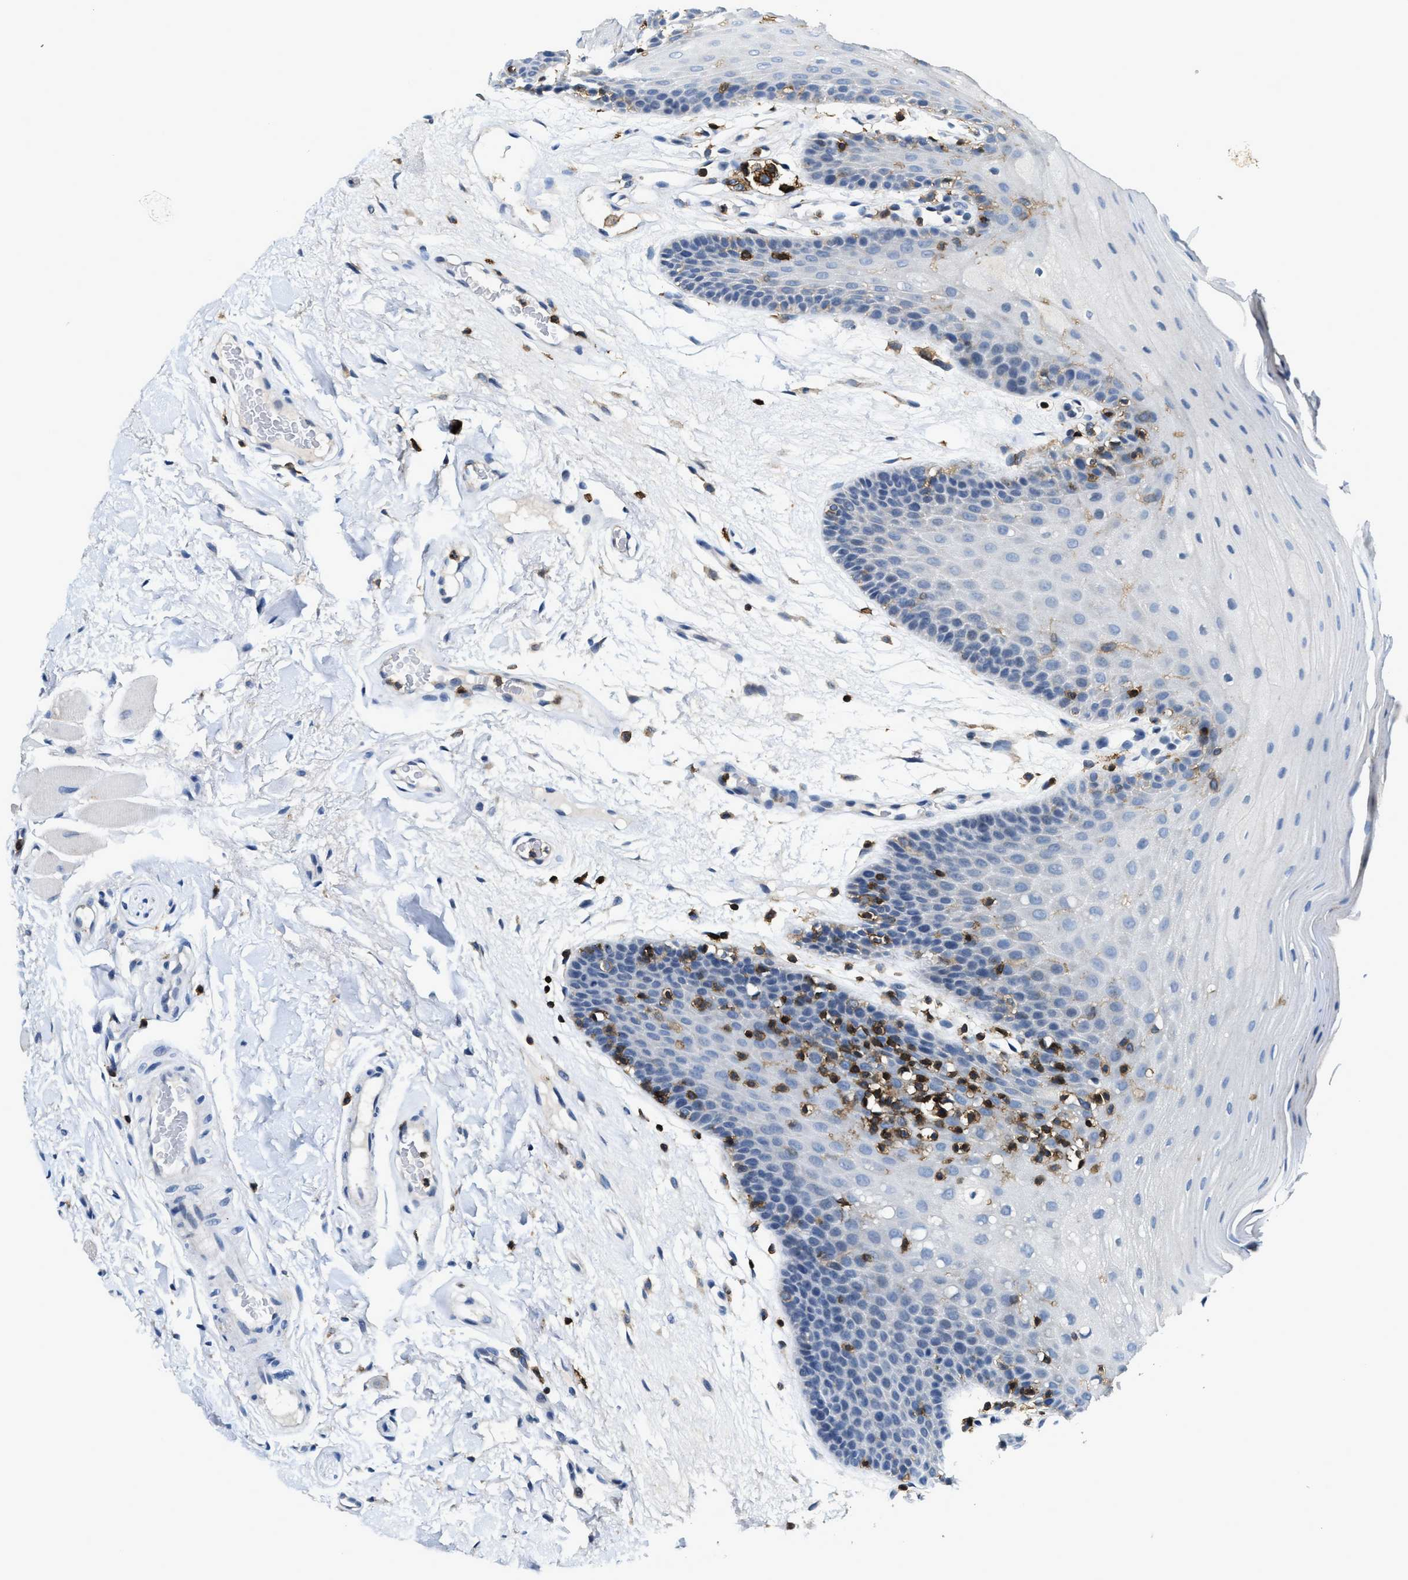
{"staining": {"intensity": "negative", "quantity": "none", "location": "none"}, "tissue": "oral mucosa", "cell_type": "Squamous epithelial cells", "image_type": "normal", "snomed": [{"axis": "morphology", "description": "Normal tissue, NOS"}, {"axis": "morphology", "description": "Squamous cell carcinoma, NOS"}, {"axis": "topography", "description": "Oral tissue"}, {"axis": "topography", "description": "Head-Neck"}], "caption": "A photomicrograph of human oral mucosa is negative for staining in squamous epithelial cells. Nuclei are stained in blue.", "gene": "MYO1G", "patient": {"sex": "male", "age": 71}}